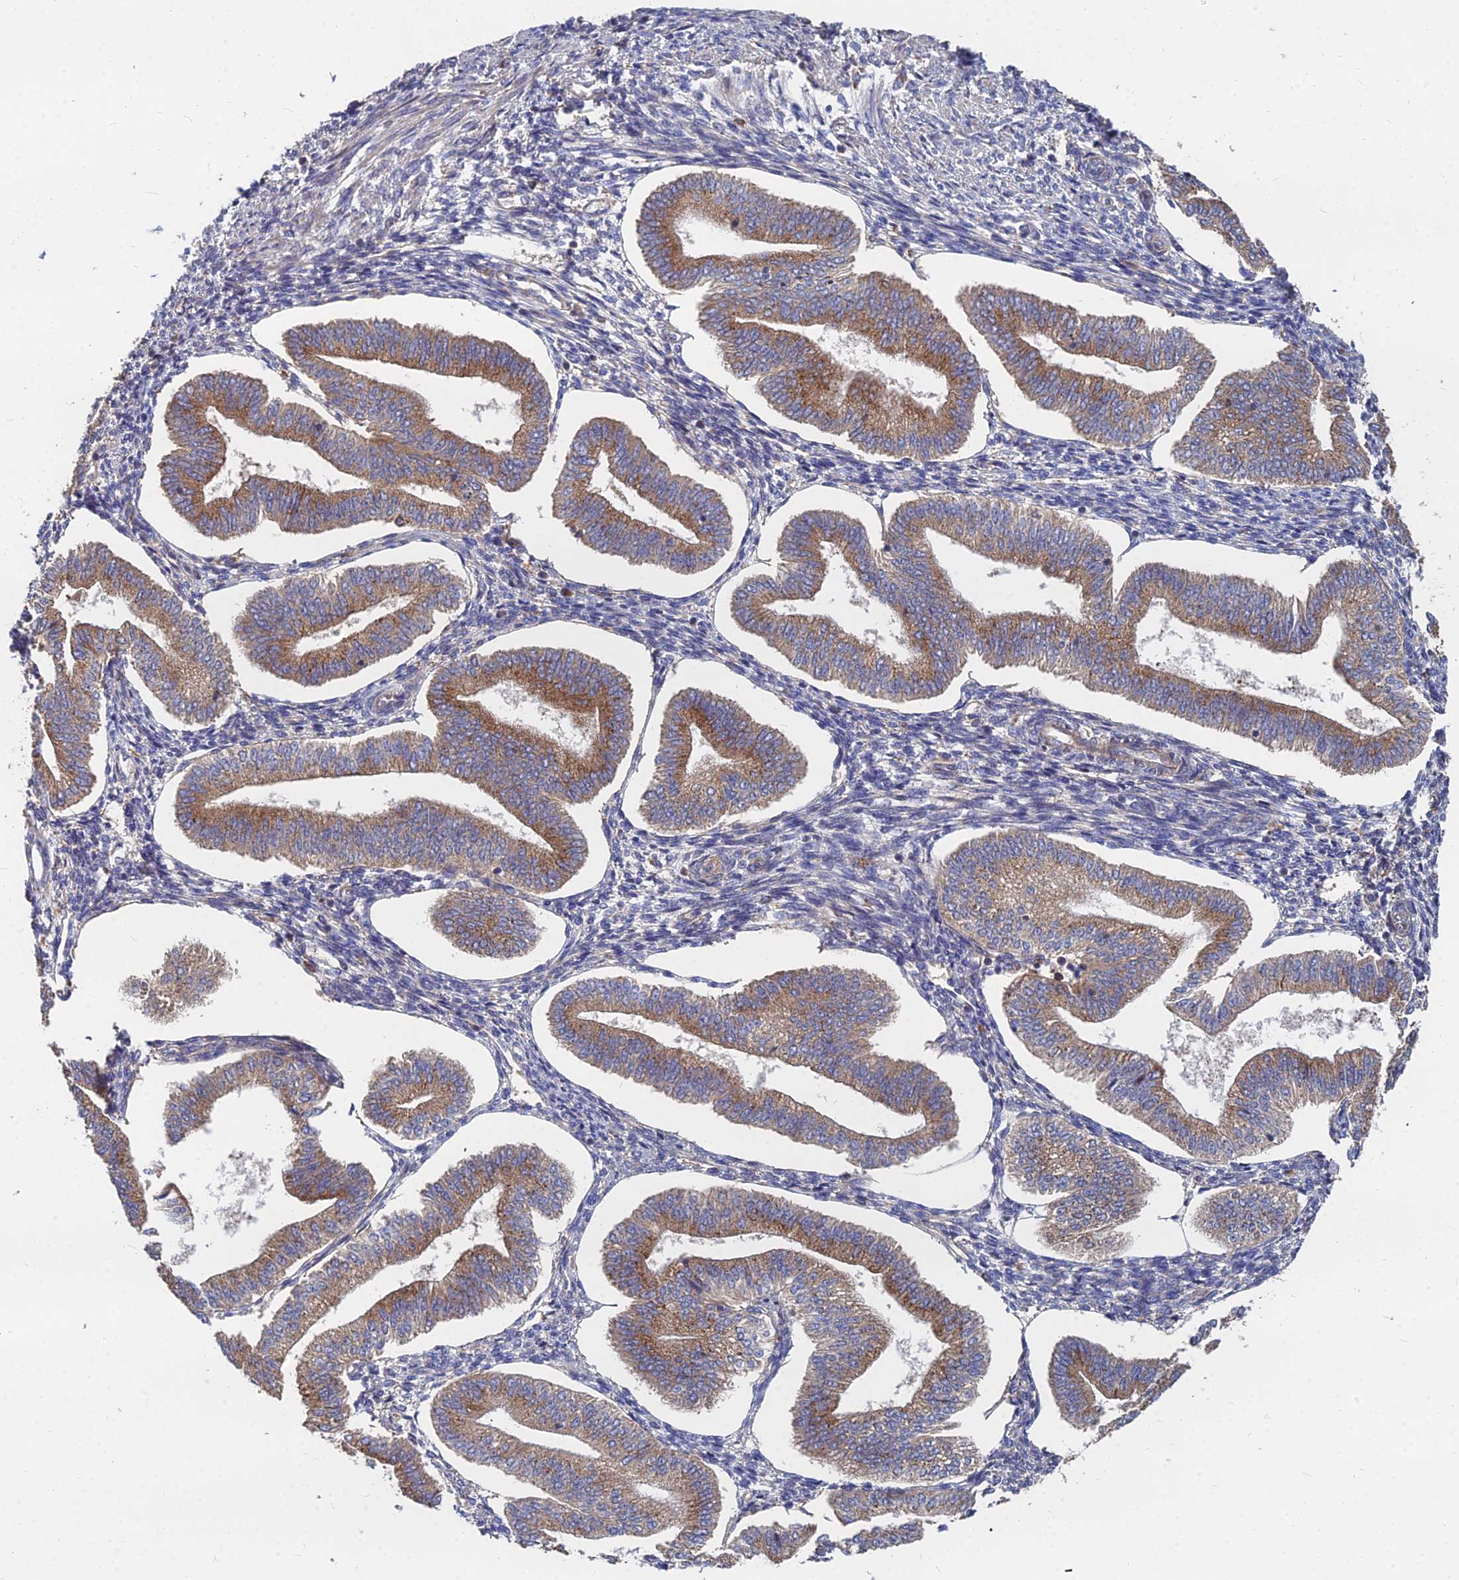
{"staining": {"intensity": "weak", "quantity": "25%-75%", "location": "cytoplasmic/membranous"}, "tissue": "endometrium", "cell_type": "Cells in endometrial stroma", "image_type": "normal", "snomed": [{"axis": "morphology", "description": "Normal tissue, NOS"}, {"axis": "topography", "description": "Endometrium"}], "caption": "Protein expression analysis of benign human endometrium reveals weak cytoplasmic/membranous expression in approximately 25%-75% of cells in endometrial stroma. (IHC, brightfield microscopy, high magnification).", "gene": "CCZ1B", "patient": {"sex": "female", "age": 34}}